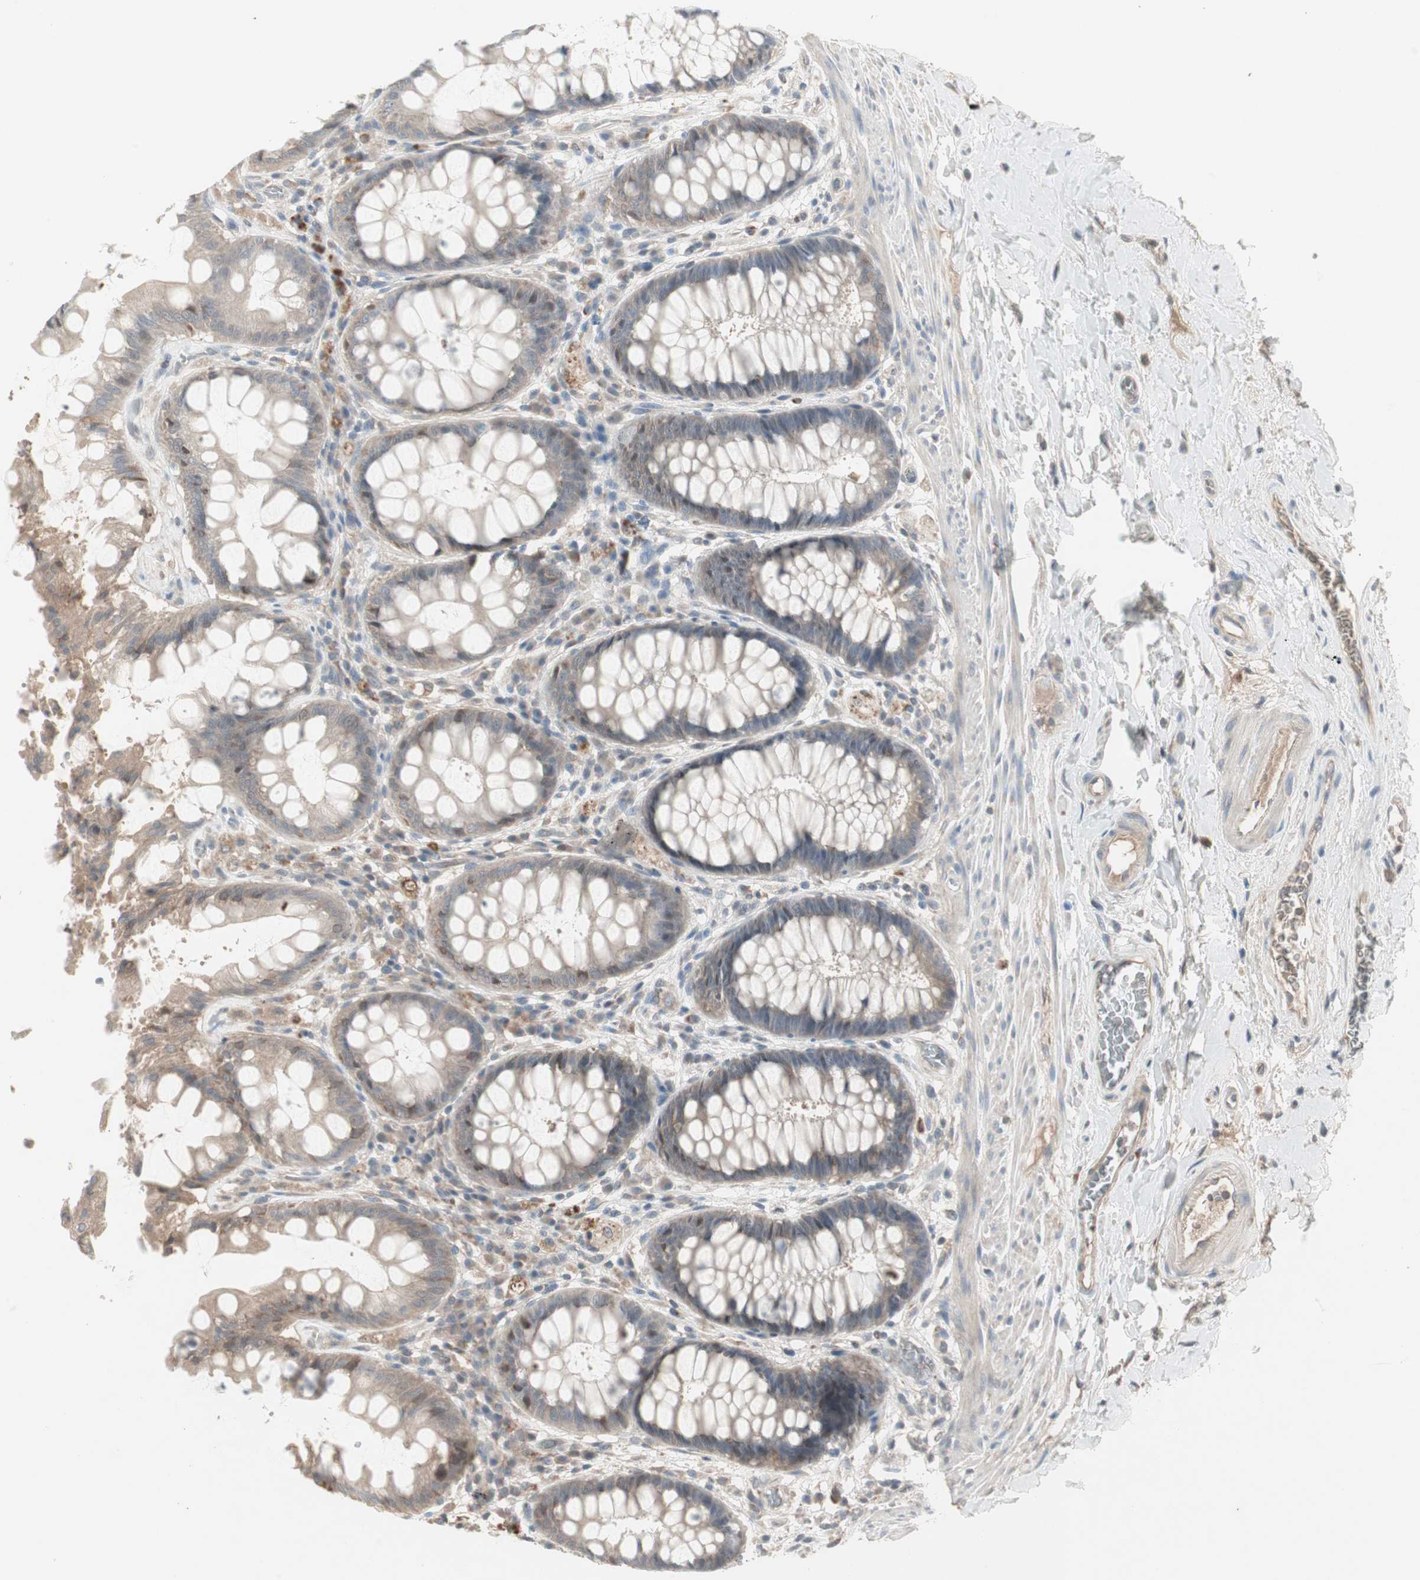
{"staining": {"intensity": "weak", "quantity": "25%-75%", "location": "cytoplasmic/membranous"}, "tissue": "rectum", "cell_type": "Glandular cells", "image_type": "normal", "snomed": [{"axis": "morphology", "description": "Normal tissue, NOS"}, {"axis": "topography", "description": "Rectum"}], "caption": "A brown stain labels weak cytoplasmic/membranous staining of a protein in glandular cells of benign rectum. (brown staining indicates protein expression, while blue staining denotes nuclei).", "gene": "JMJD7", "patient": {"sex": "female", "age": 46}}